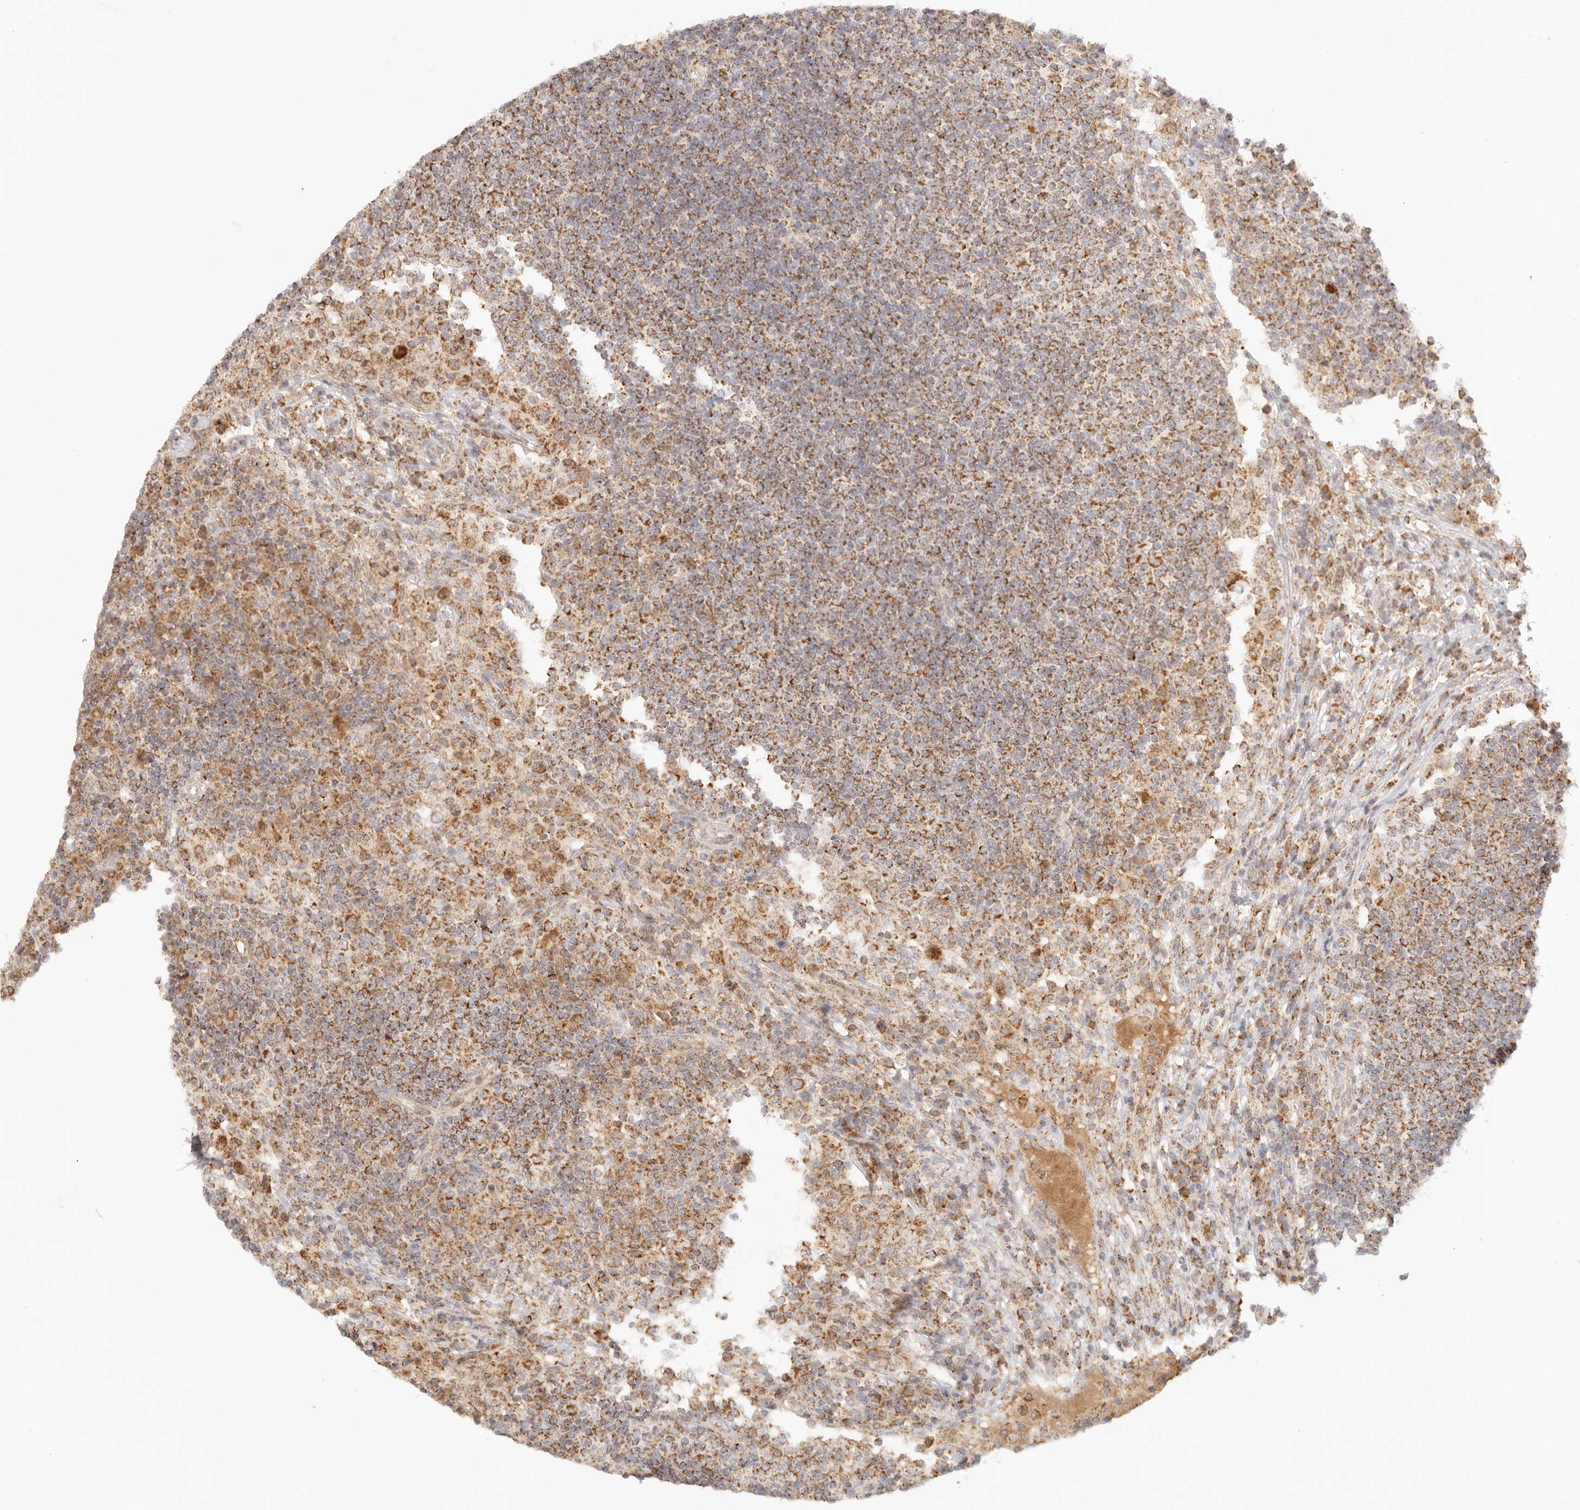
{"staining": {"intensity": "moderate", "quantity": "25%-75%", "location": "cytoplasmic/membranous"}, "tissue": "lymph node", "cell_type": "Germinal center cells", "image_type": "normal", "snomed": [{"axis": "morphology", "description": "Normal tissue, NOS"}, {"axis": "topography", "description": "Lymph node"}], "caption": "Moderate cytoplasmic/membranous positivity is identified in approximately 25%-75% of germinal center cells in normal lymph node. (DAB (3,3'-diaminobenzidine) = brown stain, brightfield microscopy at high magnification).", "gene": "COA6", "patient": {"sex": "female", "age": 53}}